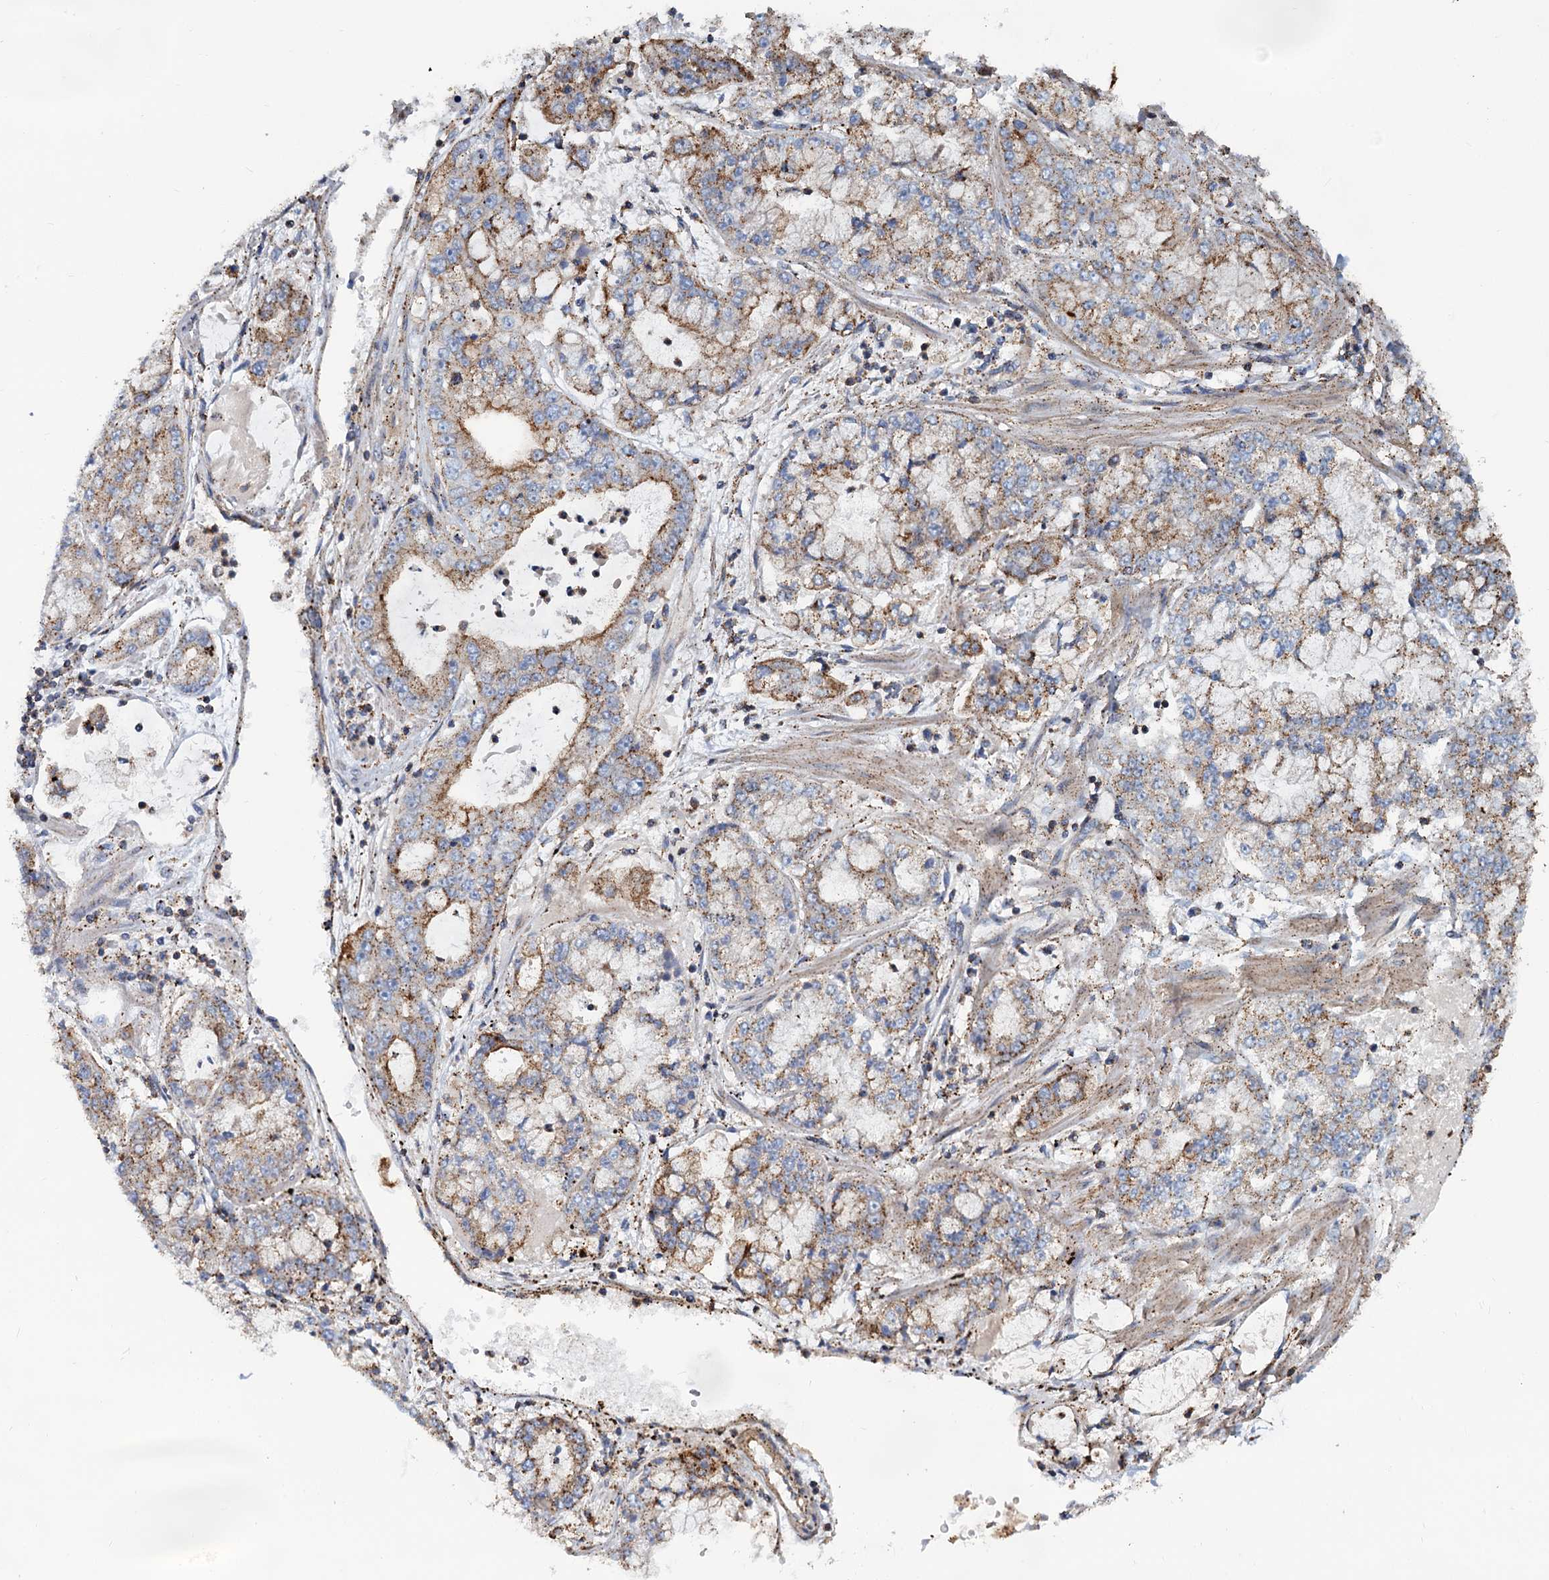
{"staining": {"intensity": "moderate", "quantity": ">75%", "location": "cytoplasmic/membranous"}, "tissue": "stomach cancer", "cell_type": "Tumor cells", "image_type": "cancer", "snomed": [{"axis": "morphology", "description": "Adenocarcinoma, NOS"}, {"axis": "topography", "description": "Stomach"}], "caption": "Immunohistochemistry micrograph of stomach cancer stained for a protein (brown), which reveals medium levels of moderate cytoplasmic/membranous staining in about >75% of tumor cells.", "gene": "PSEN1", "patient": {"sex": "male", "age": 76}}